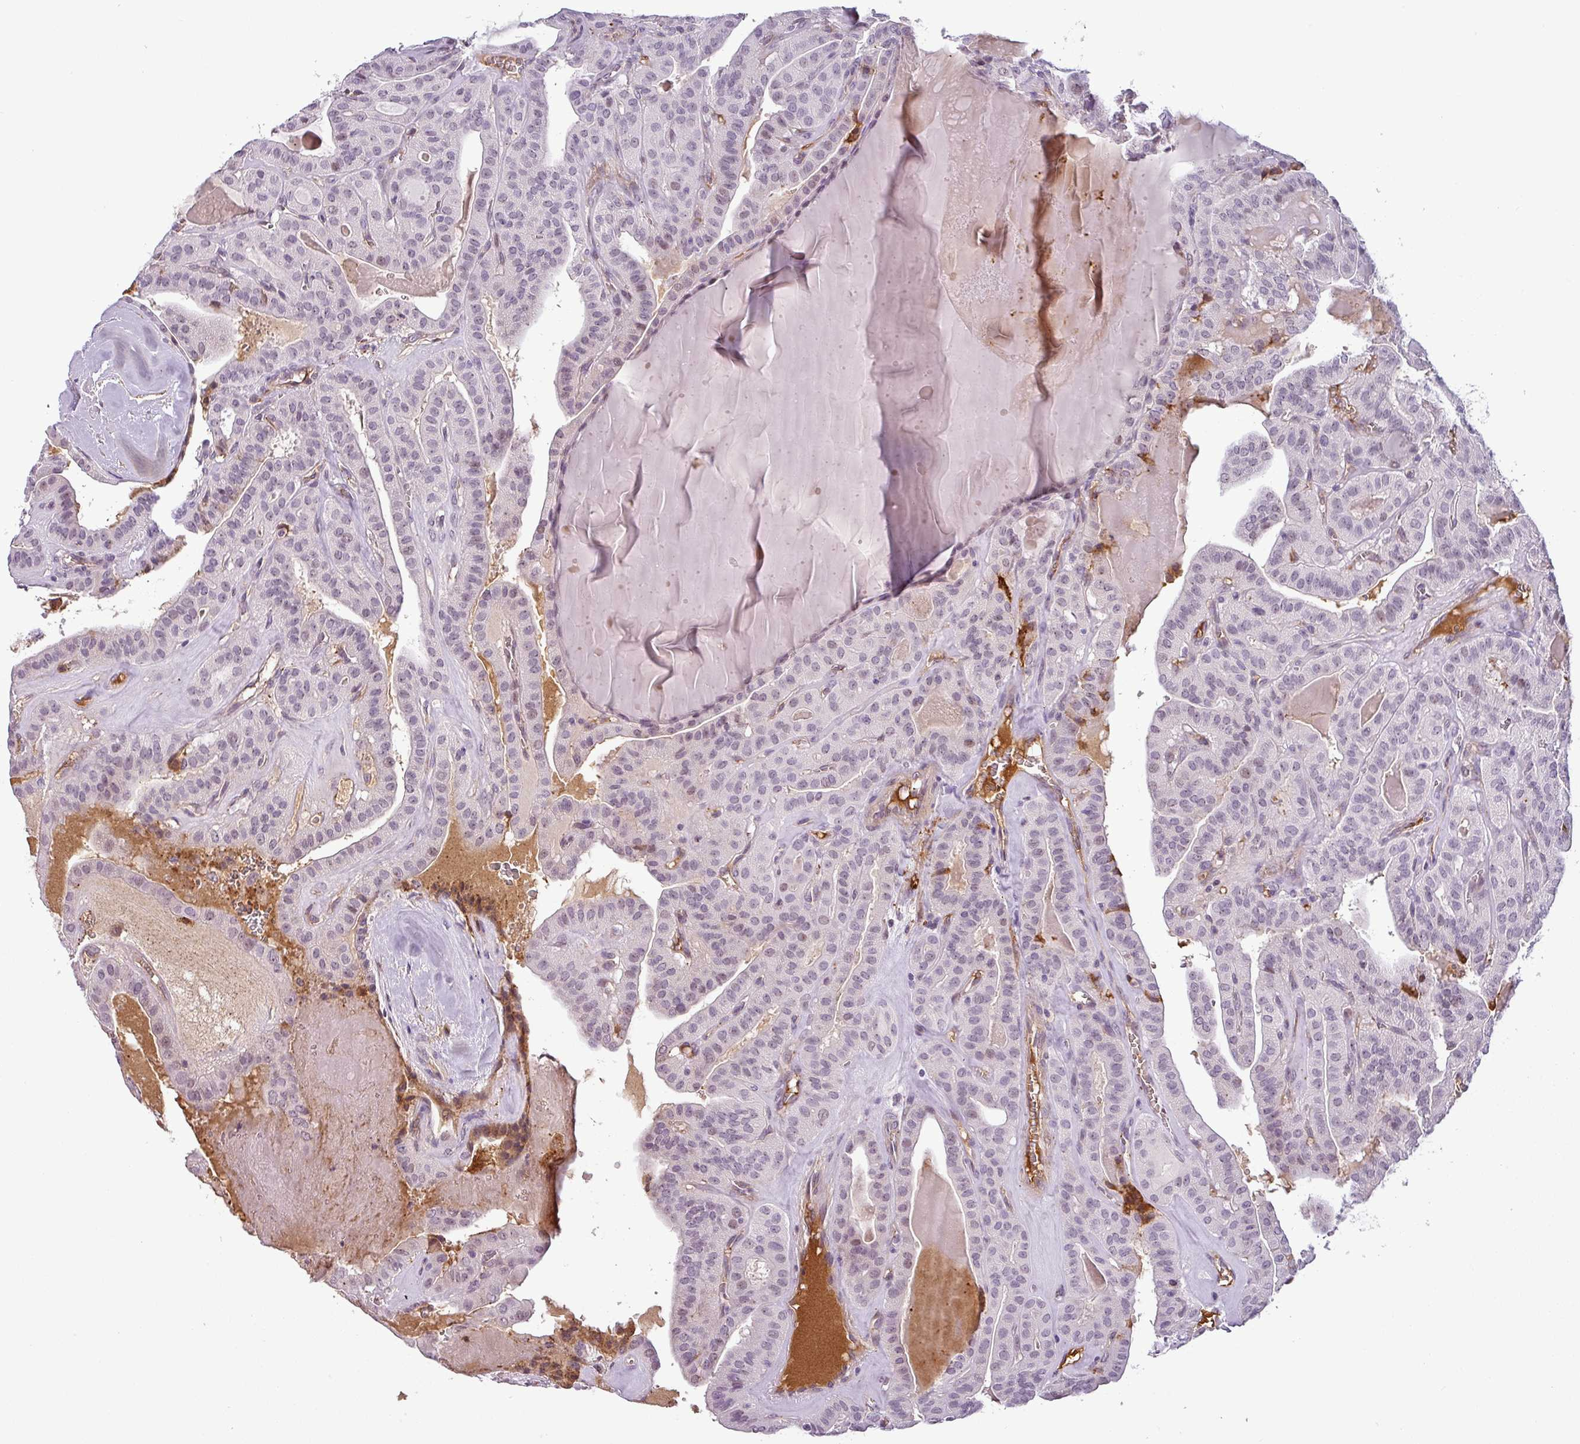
{"staining": {"intensity": "negative", "quantity": "none", "location": "none"}, "tissue": "thyroid cancer", "cell_type": "Tumor cells", "image_type": "cancer", "snomed": [{"axis": "morphology", "description": "Papillary adenocarcinoma, NOS"}, {"axis": "topography", "description": "Thyroid gland"}], "caption": "Tumor cells are negative for protein expression in human thyroid cancer. (DAB (3,3'-diaminobenzidine) IHC with hematoxylin counter stain).", "gene": "APOC1", "patient": {"sex": "male", "age": 52}}